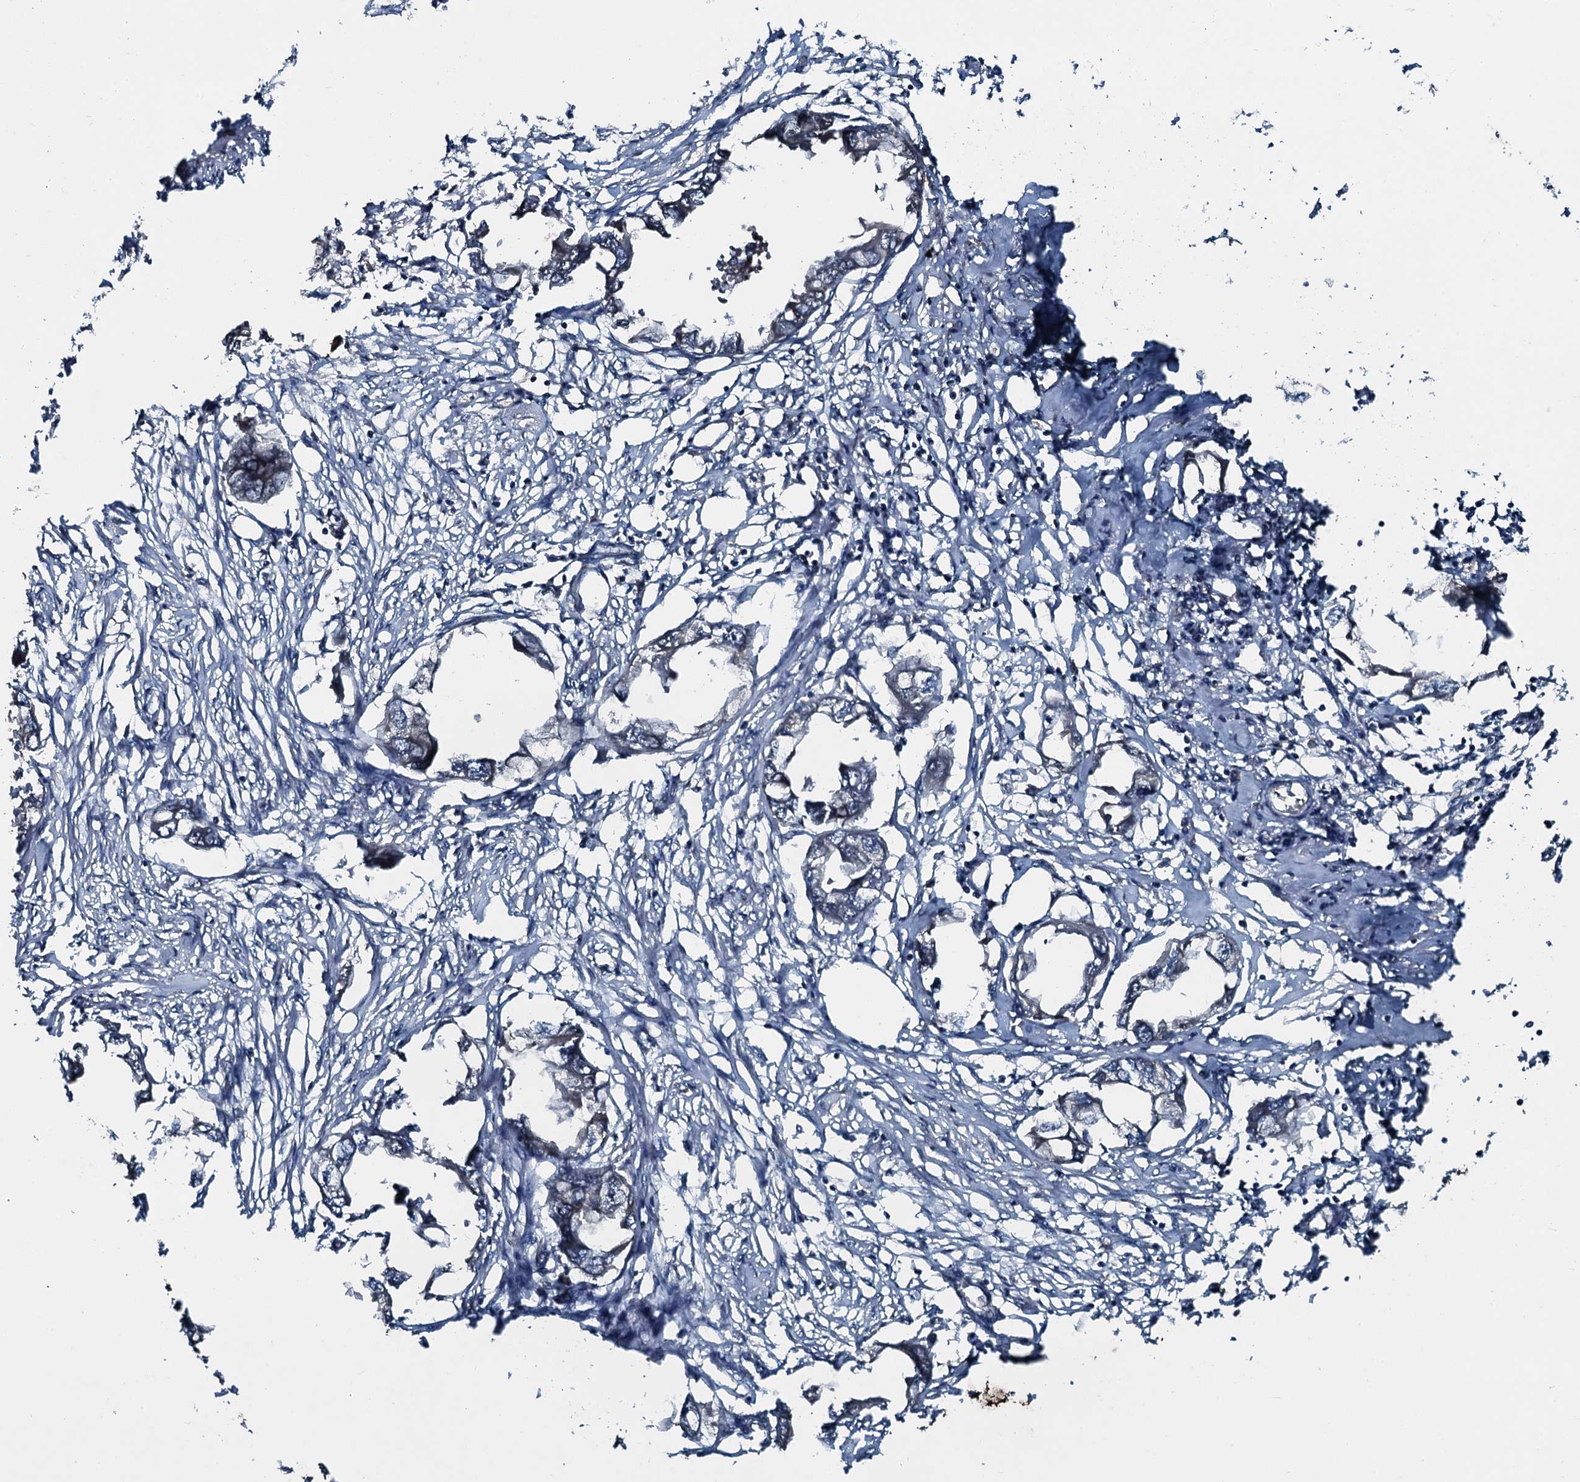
{"staining": {"intensity": "weak", "quantity": "<25%", "location": "cytoplasmic/membranous"}, "tissue": "endometrial cancer", "cell_type": "Tumor cells", "image_type": "cancer", "snomed": [{"axis": "morphology", "description": "Adenocarcinoma, NOS"}, {"axis": "morphology", "description": "Adenocarcinoma, metastatic, NOS"}, {"axis": "topography", "description": "Adipose tissue"}, {"axis": "topography", "description": "Endometrium"}], "caption": "Immunohistochemistry histopathology image of neoplastic tissue: human endometrial cancer (adenocarcinoma) stained with DAB reveals no significant protein staining in tumor cells.", "gene": "AARS1", "patient": {"sex": "female", "age": 67}}